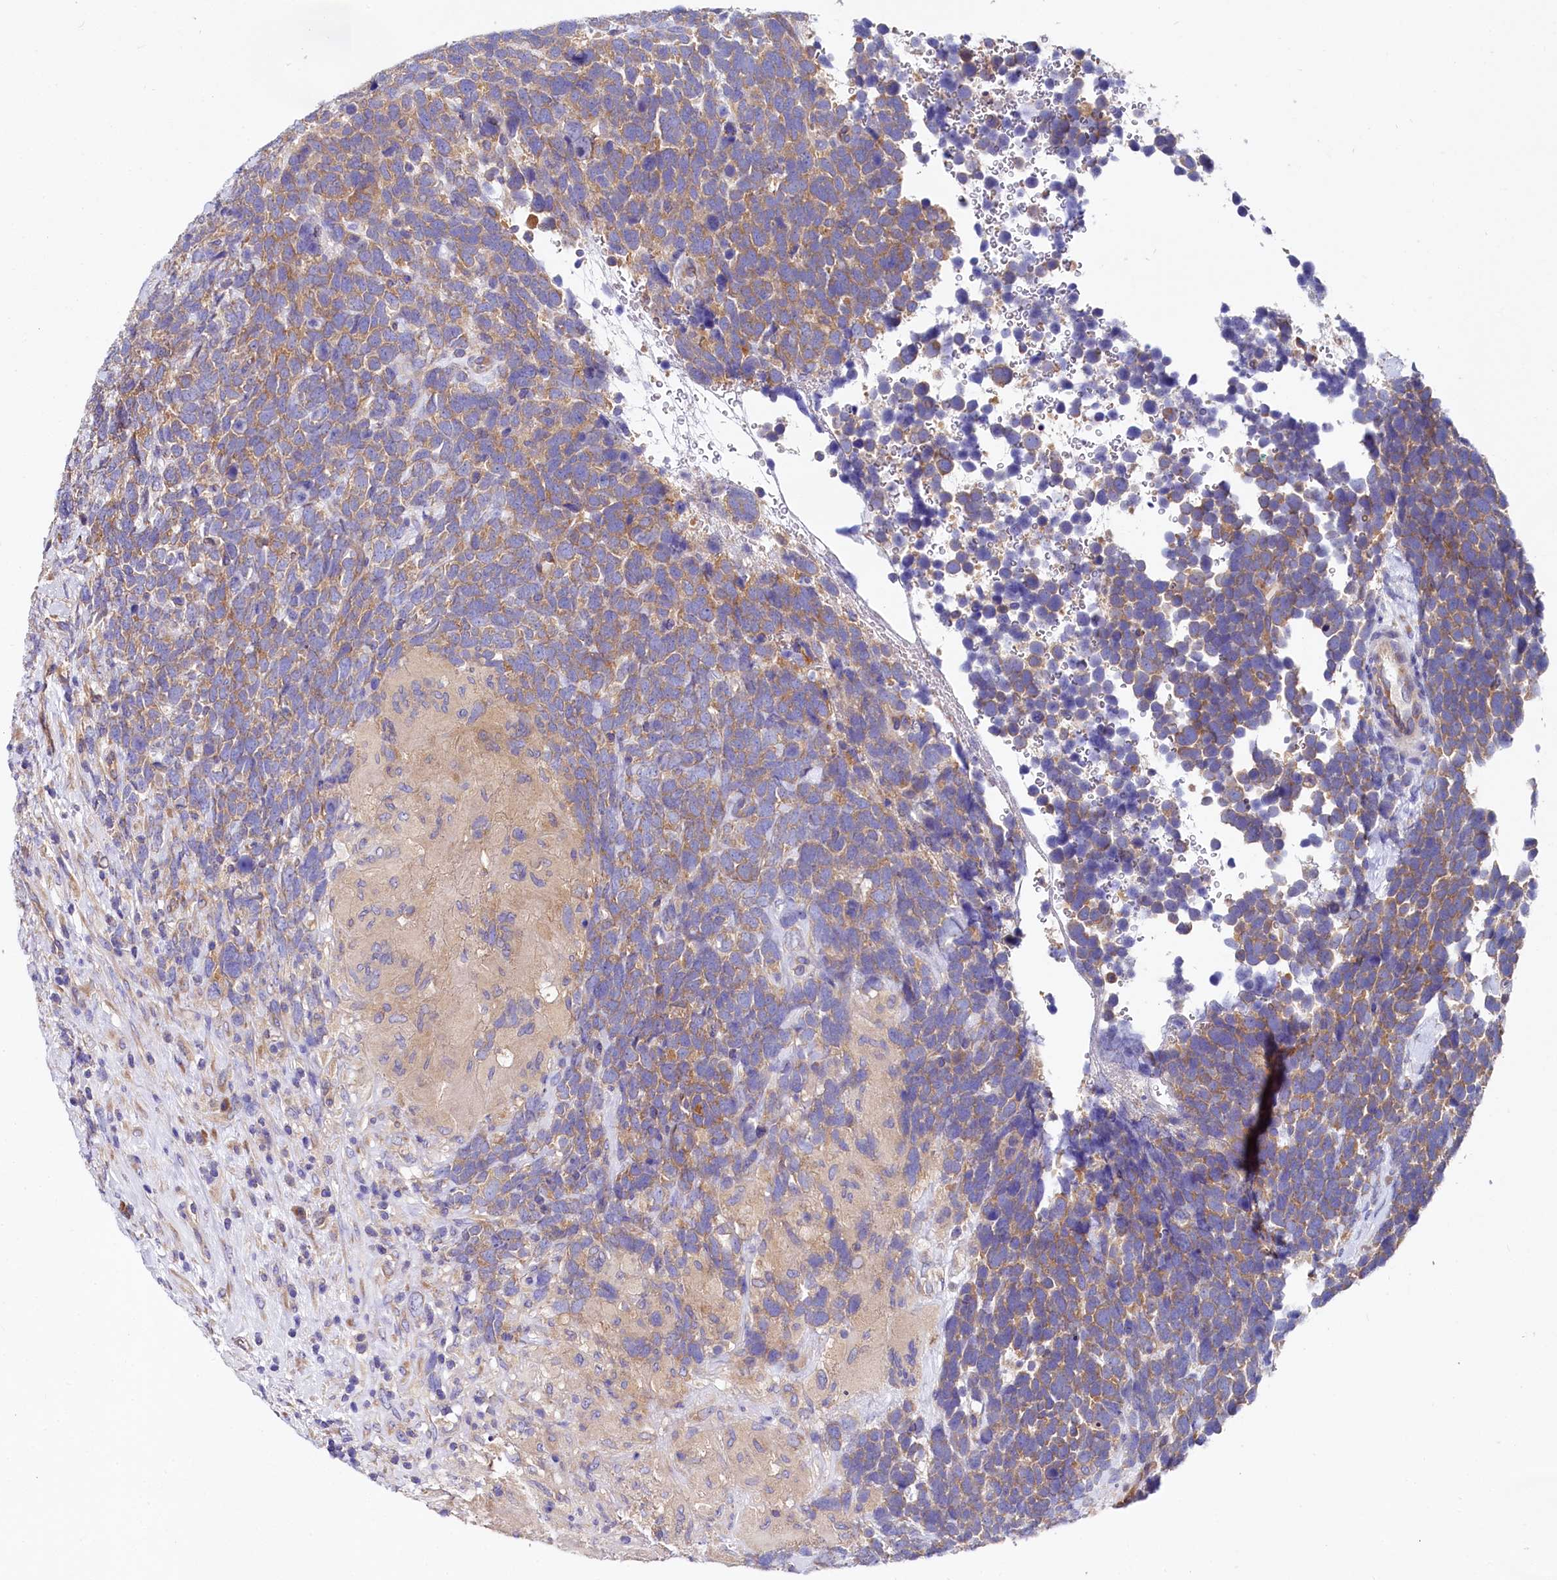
{"staining": {"intensity": "moderate", "quantity": ">75%", "location": "cytoplasmic/membranous"}, "tissue": "urothelial cancer", "cell_type": "Tumor cells", "image_type": "cancer", "snomed": [{"axis": "morphology", "description": "Urothelial carcinoma, High grade"}, {"axis": "topography", "description": "Urinary bladder"}], "caption": "An IHC photomicrograph of tumor tissue is shown. Protein staining in brown highlights moderate cytoplasmic/membranous positivity in urothelial carcinoma (high-grade) within tumor cells.", "gene": "QARS1", "patient": {"sex": "female", "age": 82}}